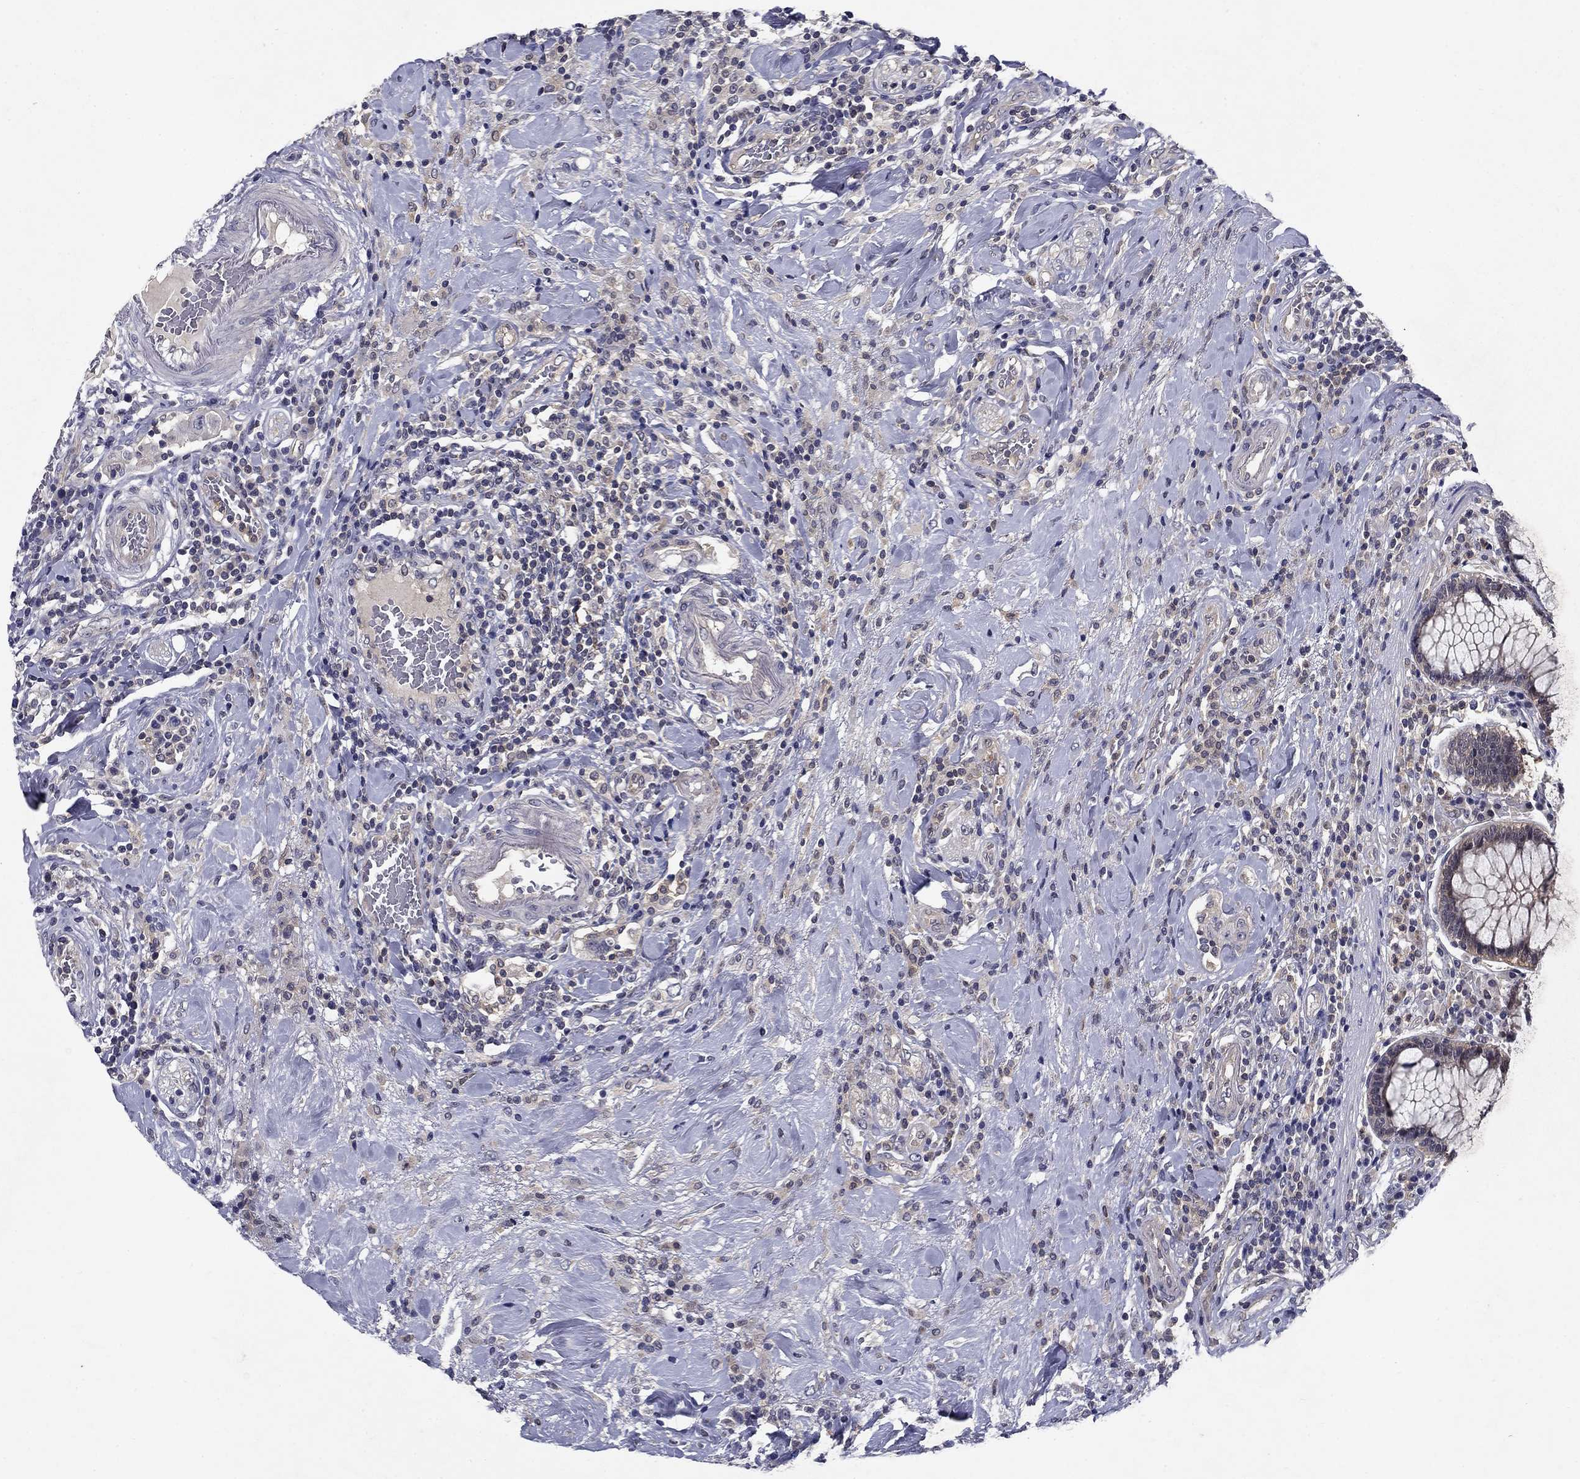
{"staining": {"intensity": "negative", "quantity": "none", "location": "none"}, "tissue": "colorectal cancer", "cell_type": "Tumor cells", "image_type": "cancer", "snomed": [{"axis": "morphology", "description": "Adenocarcinoma, NOS"}, {"axis": "topography", "description": "Colon"}], "caption": "This is an immunohistochemistry image of adenocarcinoma (colorectal). There is no positivity in tumor cells.", "gene": "GLTP", "patient": {"sex": "female", "age": 69}}